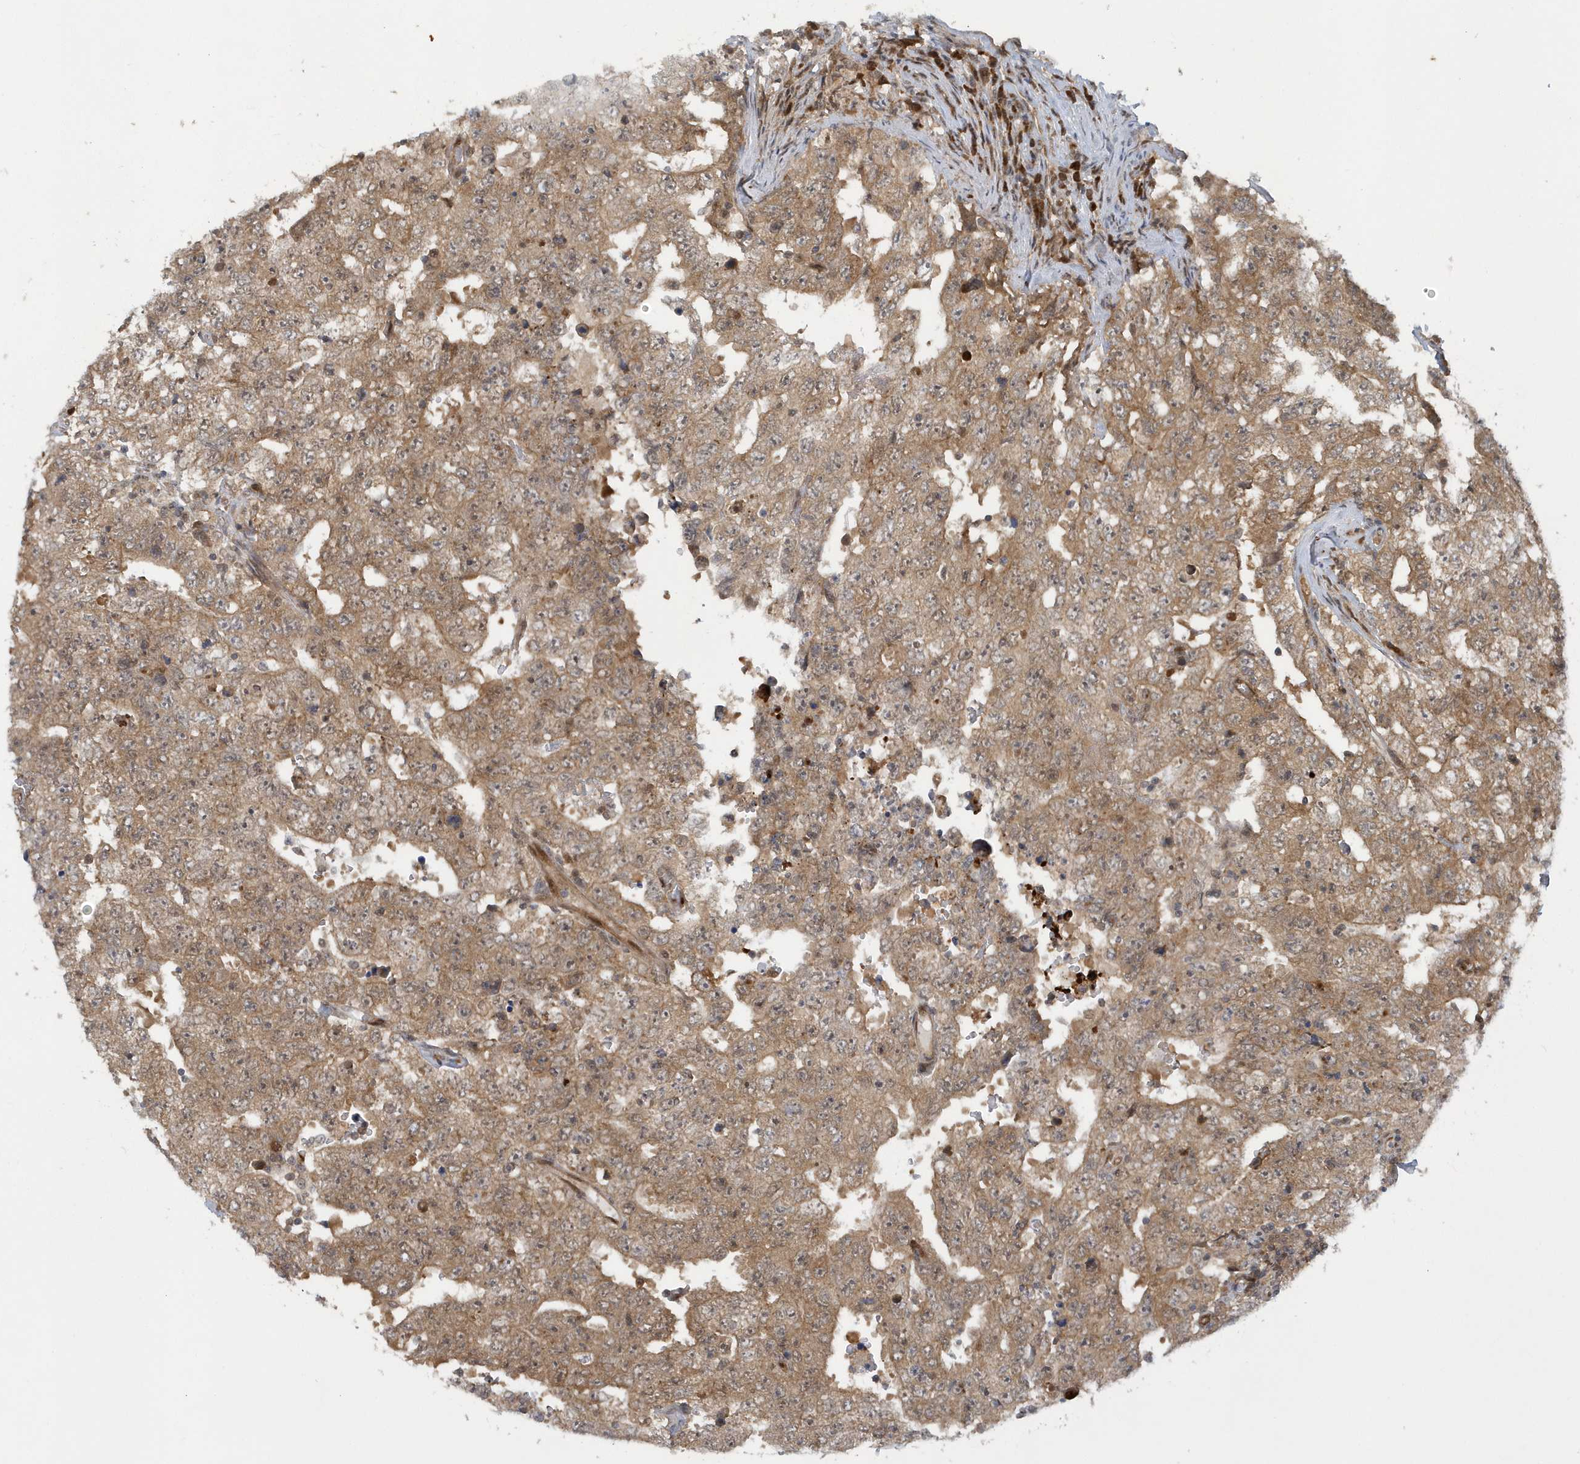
{"staining": {"intensity": "moderate", "quantity": ">75%", "location": "cytoplasmic/membranous"}, "tissue": "testis cancer", "cell_type": "Tumor cells", "image_type": "cancer", "snomed": [{"axis": "morphology", "description": "Seminoma, NOS"}, {"axis": "morphology", "description": "Carcinoma, Embryonal, NOS"}, {"axis": "topography", "description": "Testis"}], "caption": "Brown immunohistochemical staining in human testis cancer (seminoma) demonstrates moderate cytoplasmic/membranous expression in approximately >75% of tumor cells. The protein is stained brown, and the nuclei are stained in blue (DAB (3,3'-diaminobenzidine) IHC with brightfield microscopy, high magnification).", "gene": "ATG4A", "patient": {"sex": "male", "age": 43}}